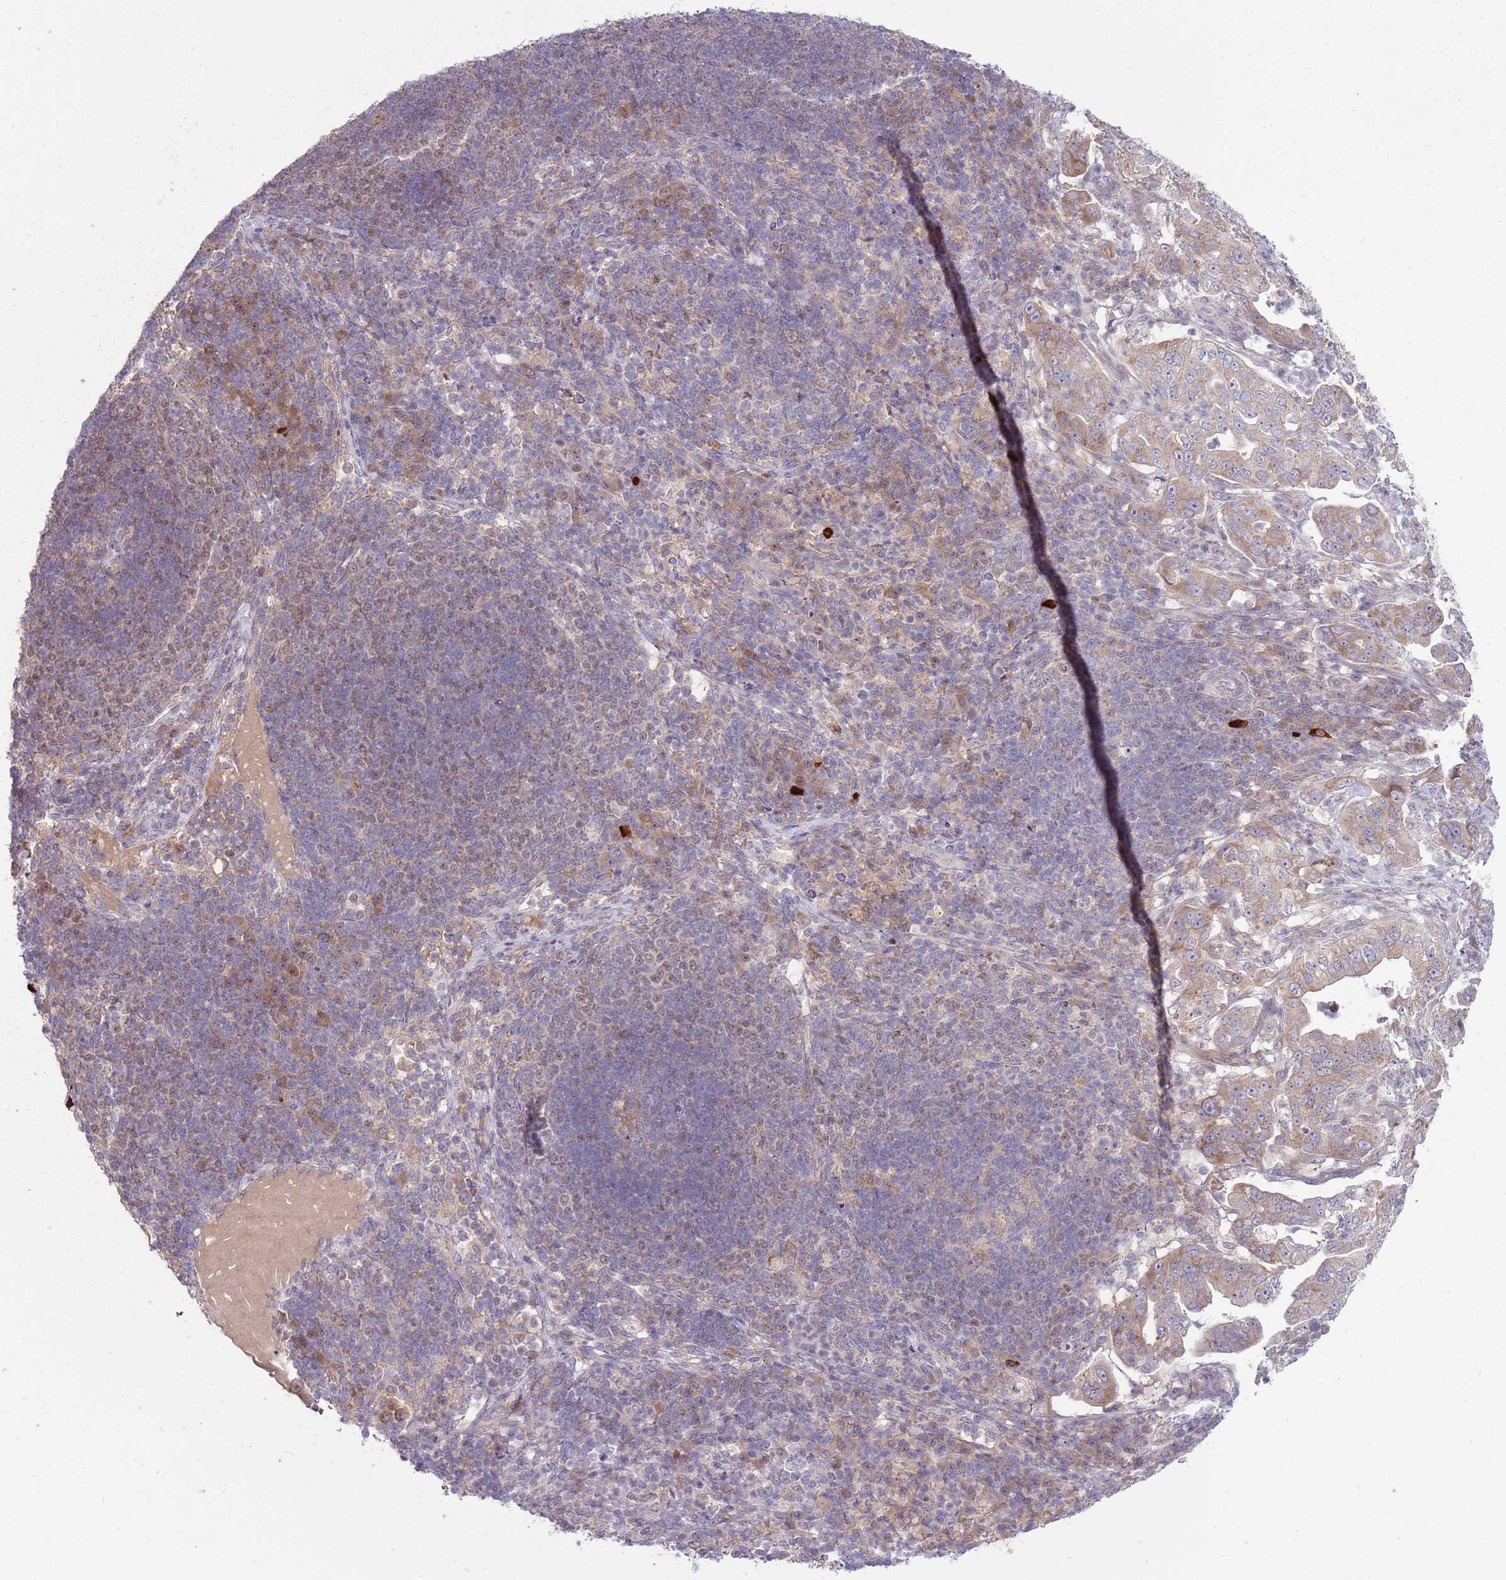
{"staining": {"intensity": "moderate", "quantity": "25%-75%", "location": "cytoplasmic/membranous"}, "tissue": "pancreatic cancer", "cell_type": "Tumor cells", "image_type": "cancer", "snomed": [{"axis": "morphology", "description": "Normal tissue, NOS"}, {"axis": "morphology", "description": "Adenocarcinoma, NOS"}, {"axis": "topography", "description": "Lymph node"}, {"axis": "topography", "description": "Pancreas"}], "caption": "IHC histopathology image of neoplastic tissue: human adenocarcinoma (pancreatic) stained using IHC demonstrates medium levels of moderate protein expression localized specifically in the cytoplasmic/membranous of tumor cells, appearing as a cytoplasmic/membranous brown color.", "gene": "PPP1R27", "patient": {"sex": "female", "age": 67}}